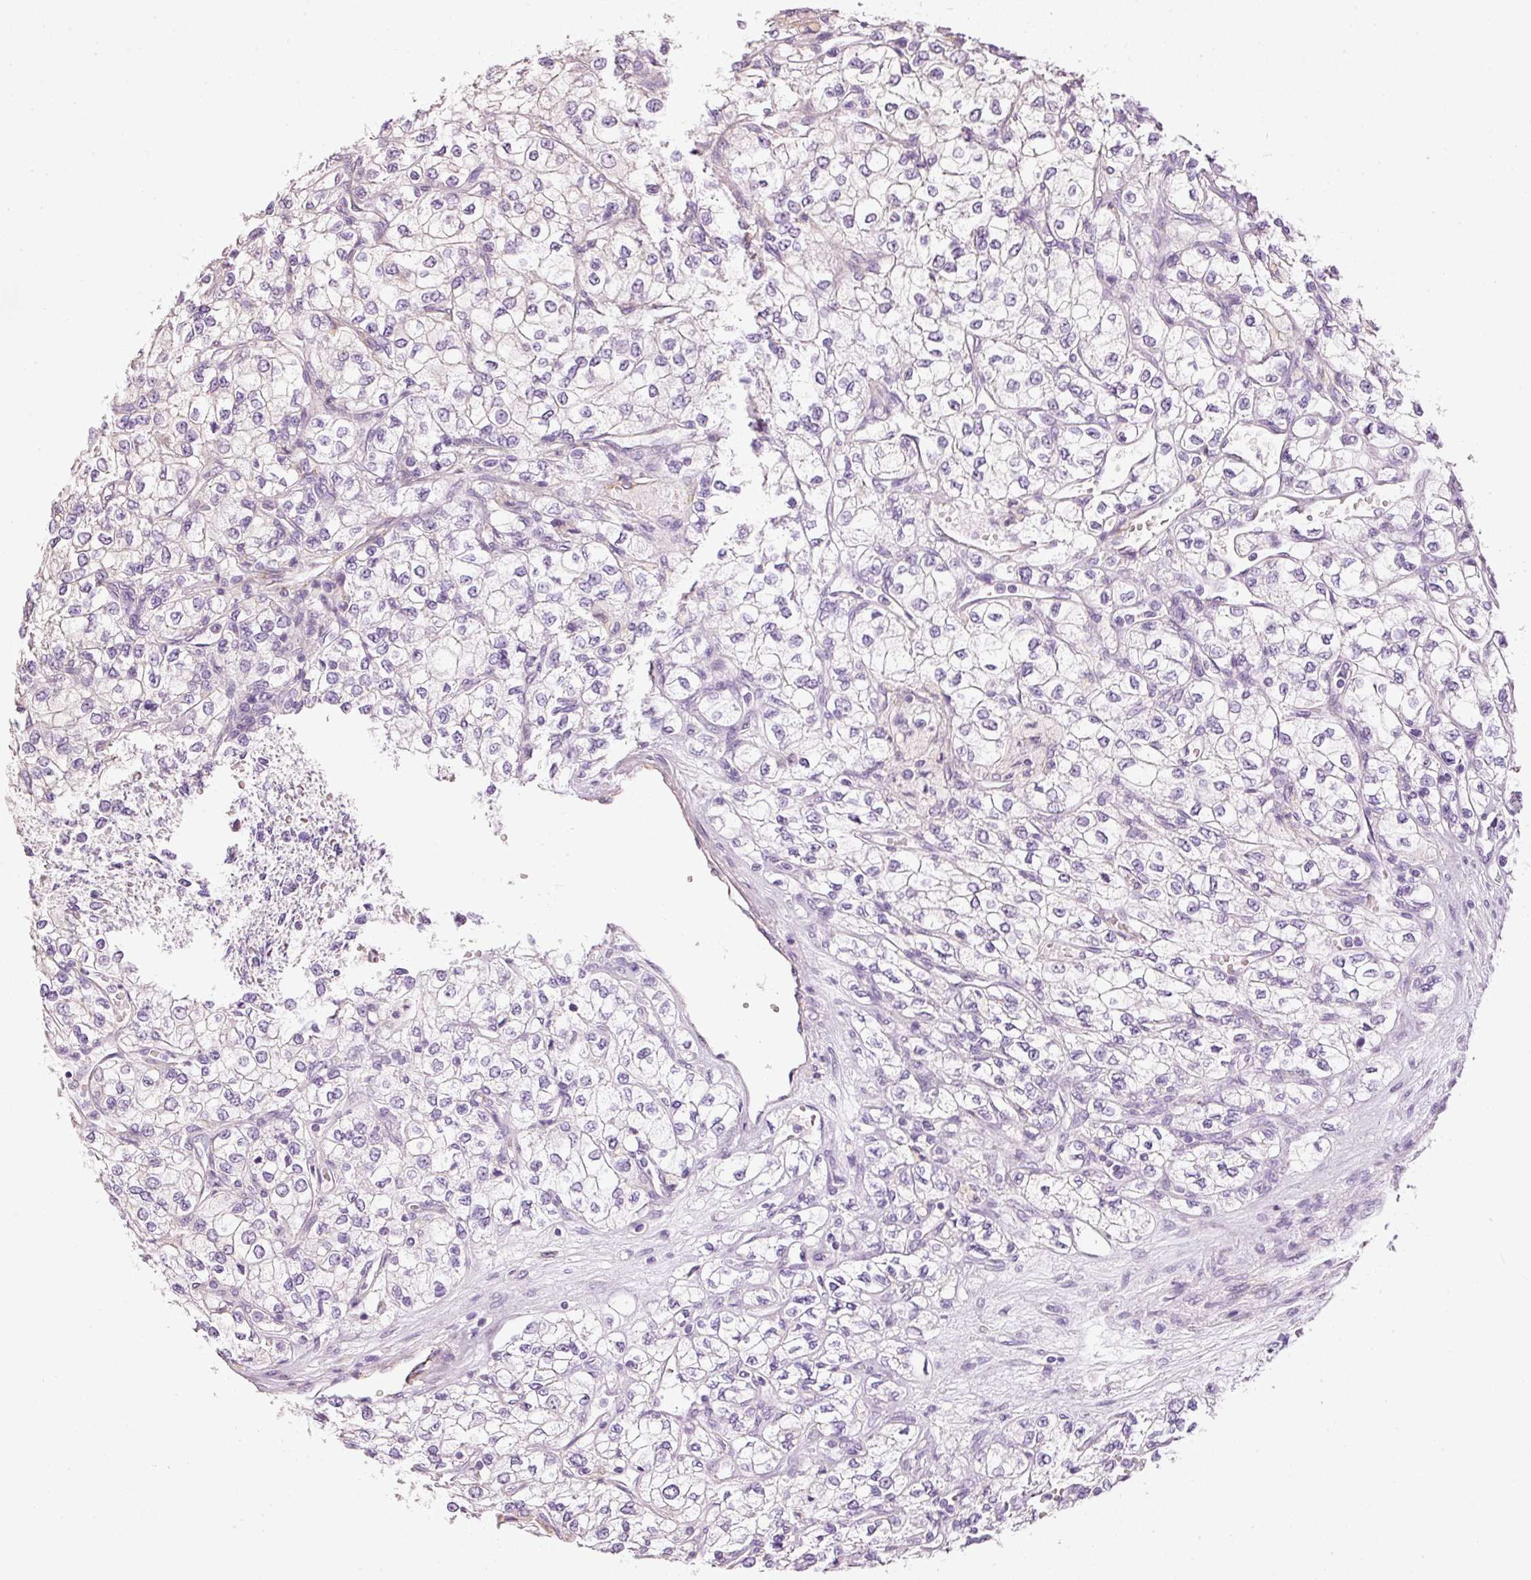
{"staining": {"intensity": "negative", "quantity": "none", "location": "none"}, "tissue": "renal cancer", "cell_type": "Tumor cells", "image_type": "cancer", "snomed": [{"axis": "morphology", "description": "Adenocarcinoma, NOS"}, {"axis": "topography", "description": "Kidney"}], "caption": "An immunohistochemistry (IHC) histopathology image of adenocarcinoma (renal) is shown. There is no staining in tumor cells of adenocarcinoma (renal).", "gene": "MTHFD1L", "patient": {"sex": "male", "age": 80}}